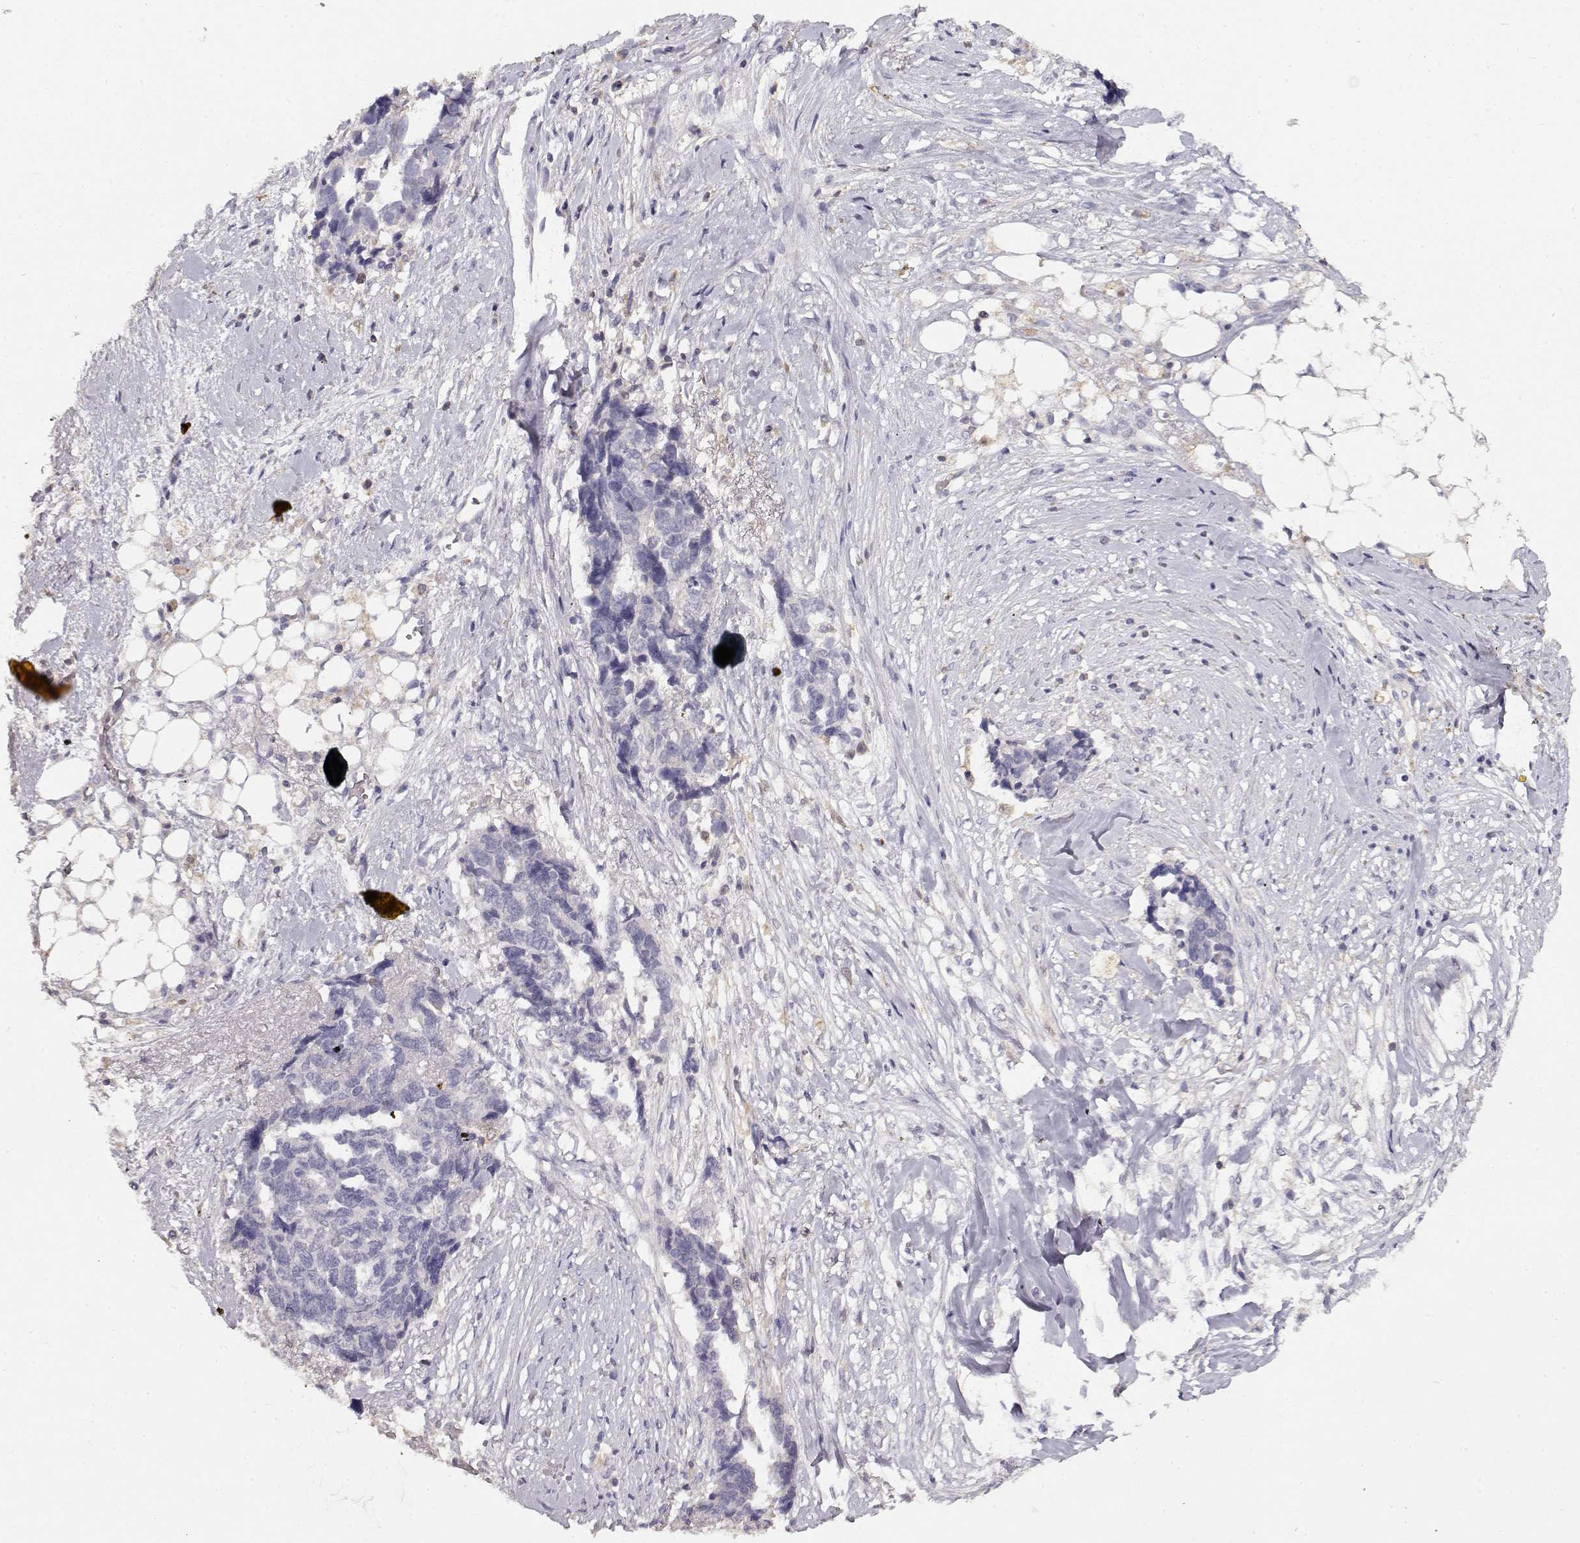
{"staining": {"intensity": "negative", "quantity": "none", "location": "none"}, "tissue": "ovarian cancer", "cell_type": "Tumor cells", "image_type": "cancer", "snomed": [{"axis": "morphology", "description": "Cystadenocarcinoma, serous, NOS"}, {"axis": "topography", "description": "Ovary"}], "caption": "IHC micrograph of human serous cystadenocarcinoma (ovarian) stained for a protein (brown), which displays no expression in tumor cells.", "gene": "VAV1", "patient": {"sex": "female", "age": 69}}